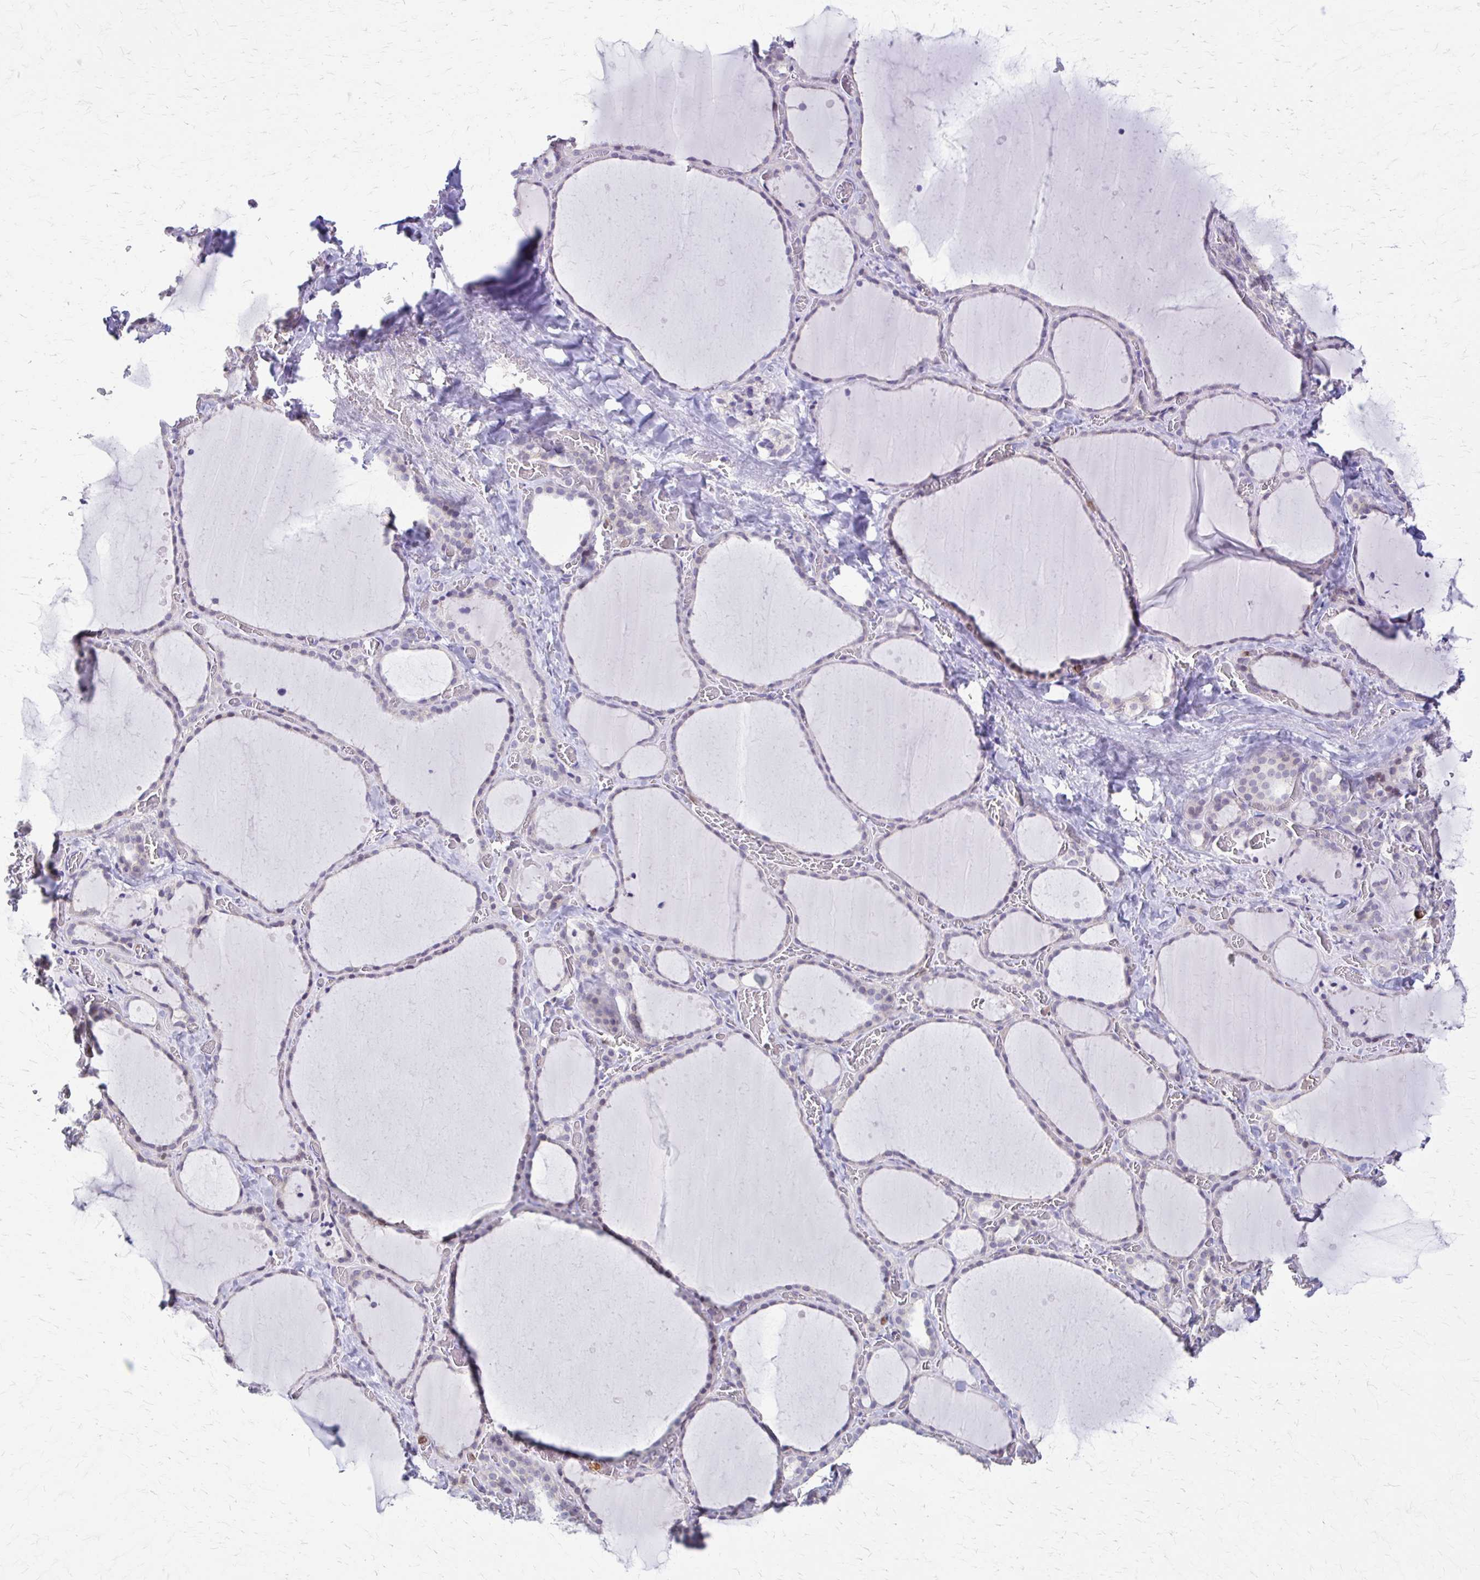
{"staining": {"intensity": "negative", "quantity": "none", "location": "none"}, "tissue": "thyroid gland", "cell_type": "Glandular cells", "image_type": "normal", "snomed": [{"axis": "morphology", "description": "Normal tissue, NOS"}, {"axis": "topography", "description": "Thyroid gland"}], "caption": "This is an immunohistochemistry (IHC) micrograph of unremarkable human thyroid gland. There is no positivity in glandular cells.", "gene": "PIK3AP1", "patient": {"sex": "female", "age": 36}}